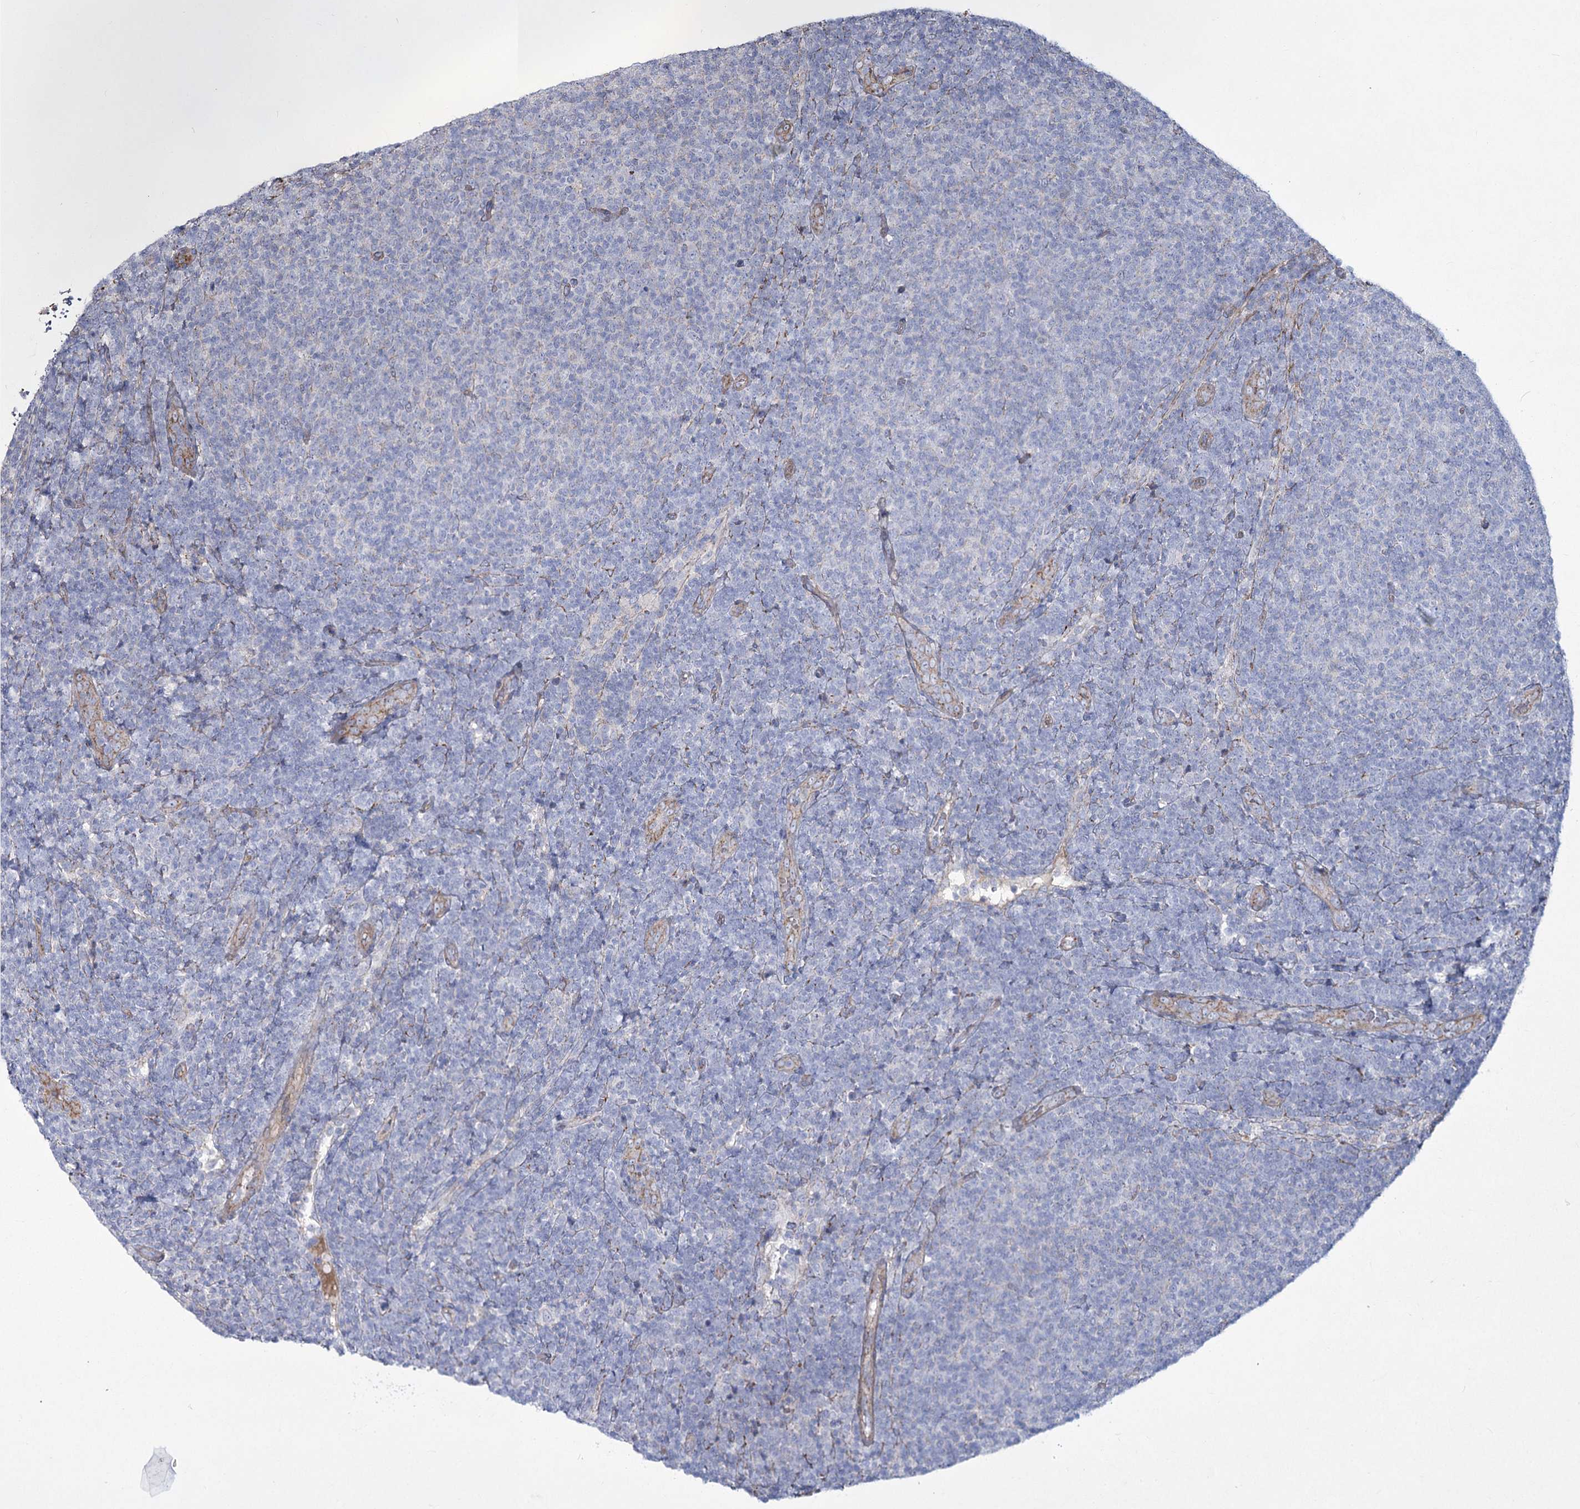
{"staining": {"intensity": "negative", "quantity": "none", "location": "none"}, "tissue": "lymphoma", "cell_type": "Tumor cells", "image_type": "cancer", "snomed": [{"axis": "morphology", "description": "Malignant lymphoma, non-Hodgkin's type, Low grade"}, {"axis": "topography", "description": "Lymph node"}], "caption": "Immunohistochemistry image of human lymphoma stained for a protein (brown), which displays no staining in tumor cells.", "gene": "ME3", "patient": {"sex": "male", "age": 66}}